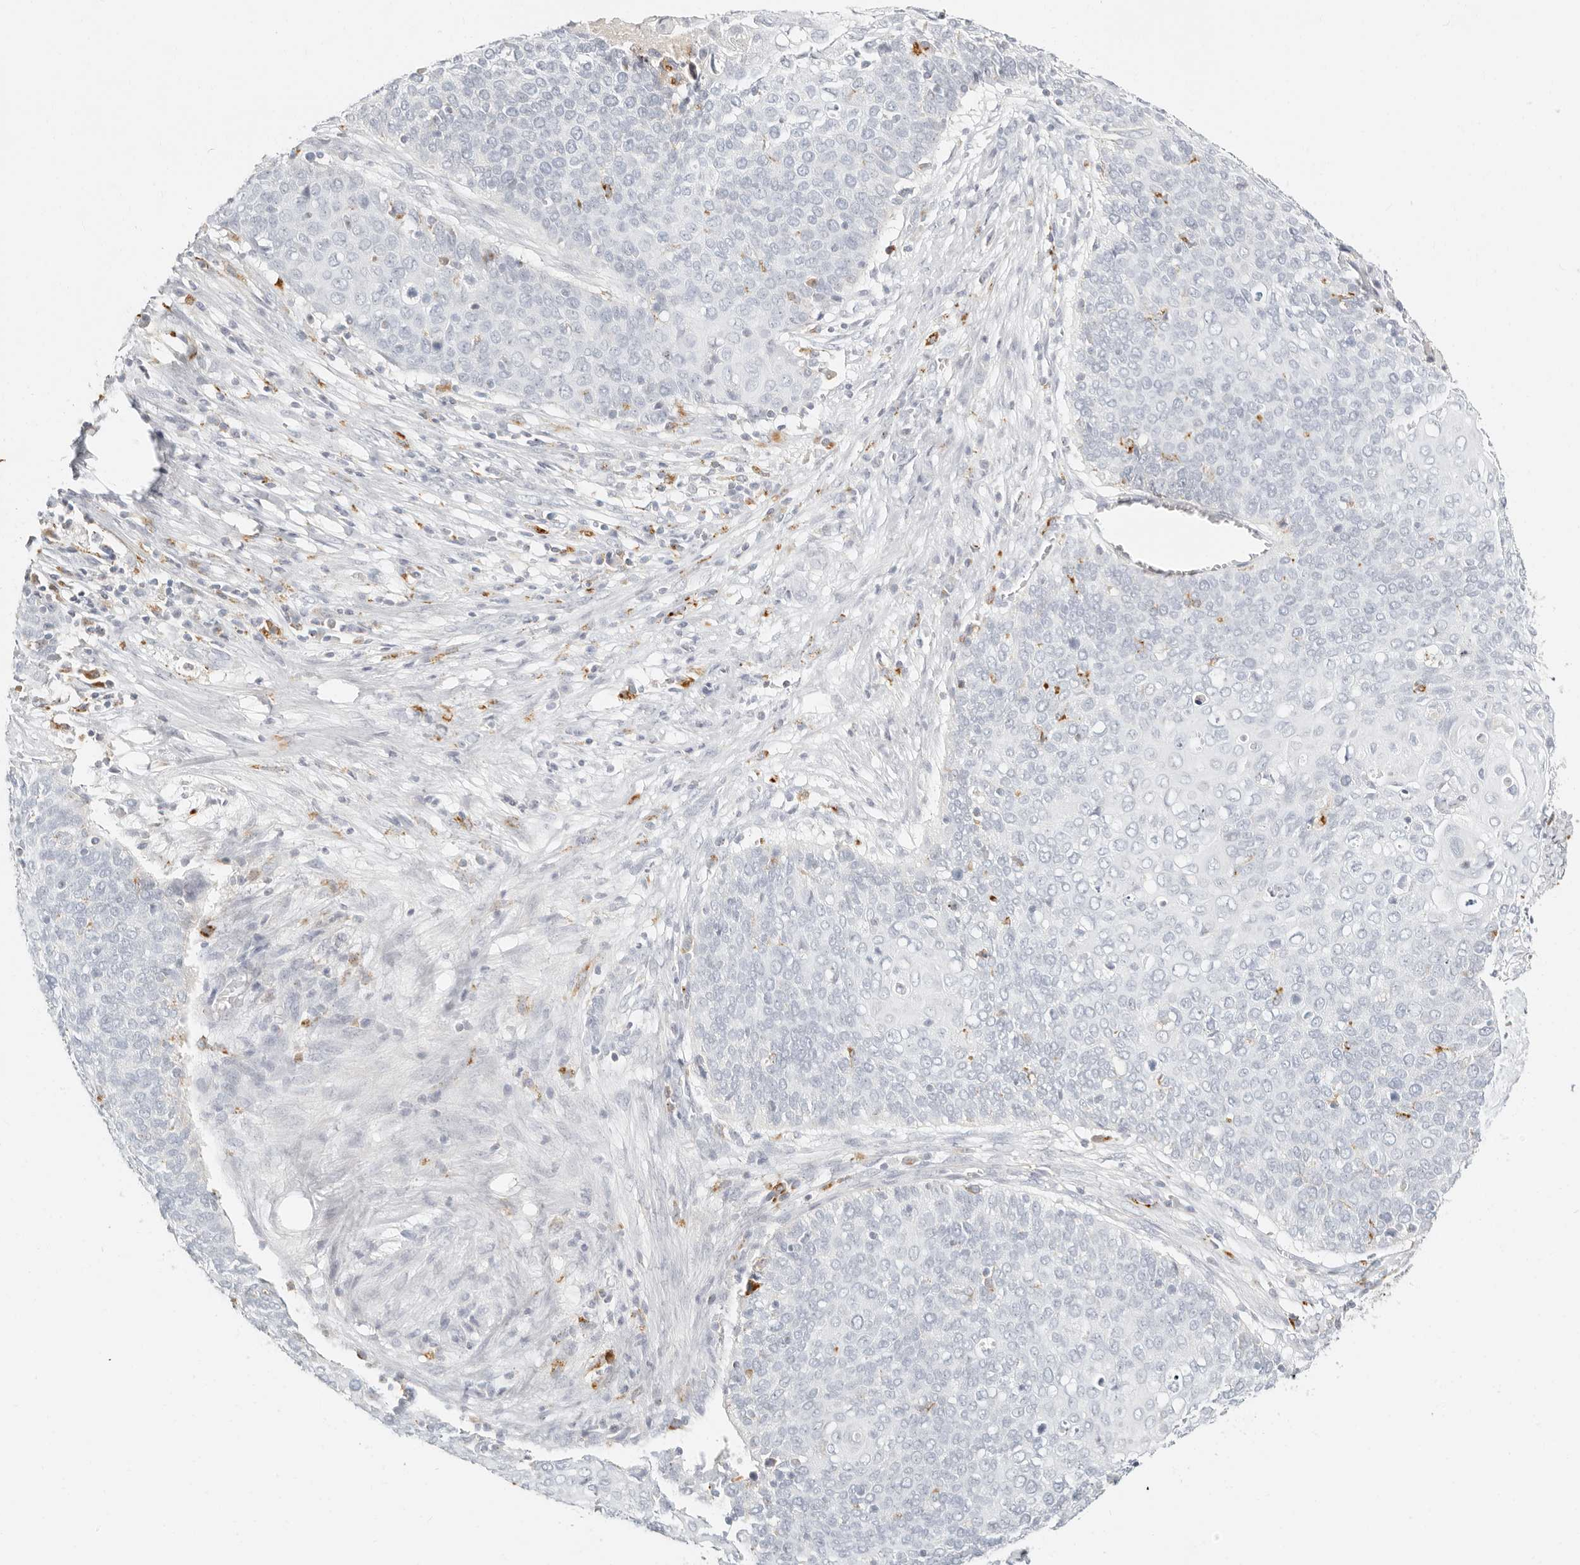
{"staining": {"intensity": "negative", "quantity": "none", "location": "none"}, "tissue": "cervical cancer", "cell_type": "Tumor cells", "image_type": "cancer", "snomed": [{"axis": "morphology", "description": "Squamous cell carcinoma, NOS"}, {"axis": "topography", "description": "Cervix"}], "caption": "DAB immunohistochemical staining of human squamous cell carcinoma (cervical) exhibits no significant positivity in tumor cells. (Immunohistochemistry (ihc), brightfield microscopy, high magnification).", "gene": "RNASET2", "patient": {"sex": "female", "age": 39}}